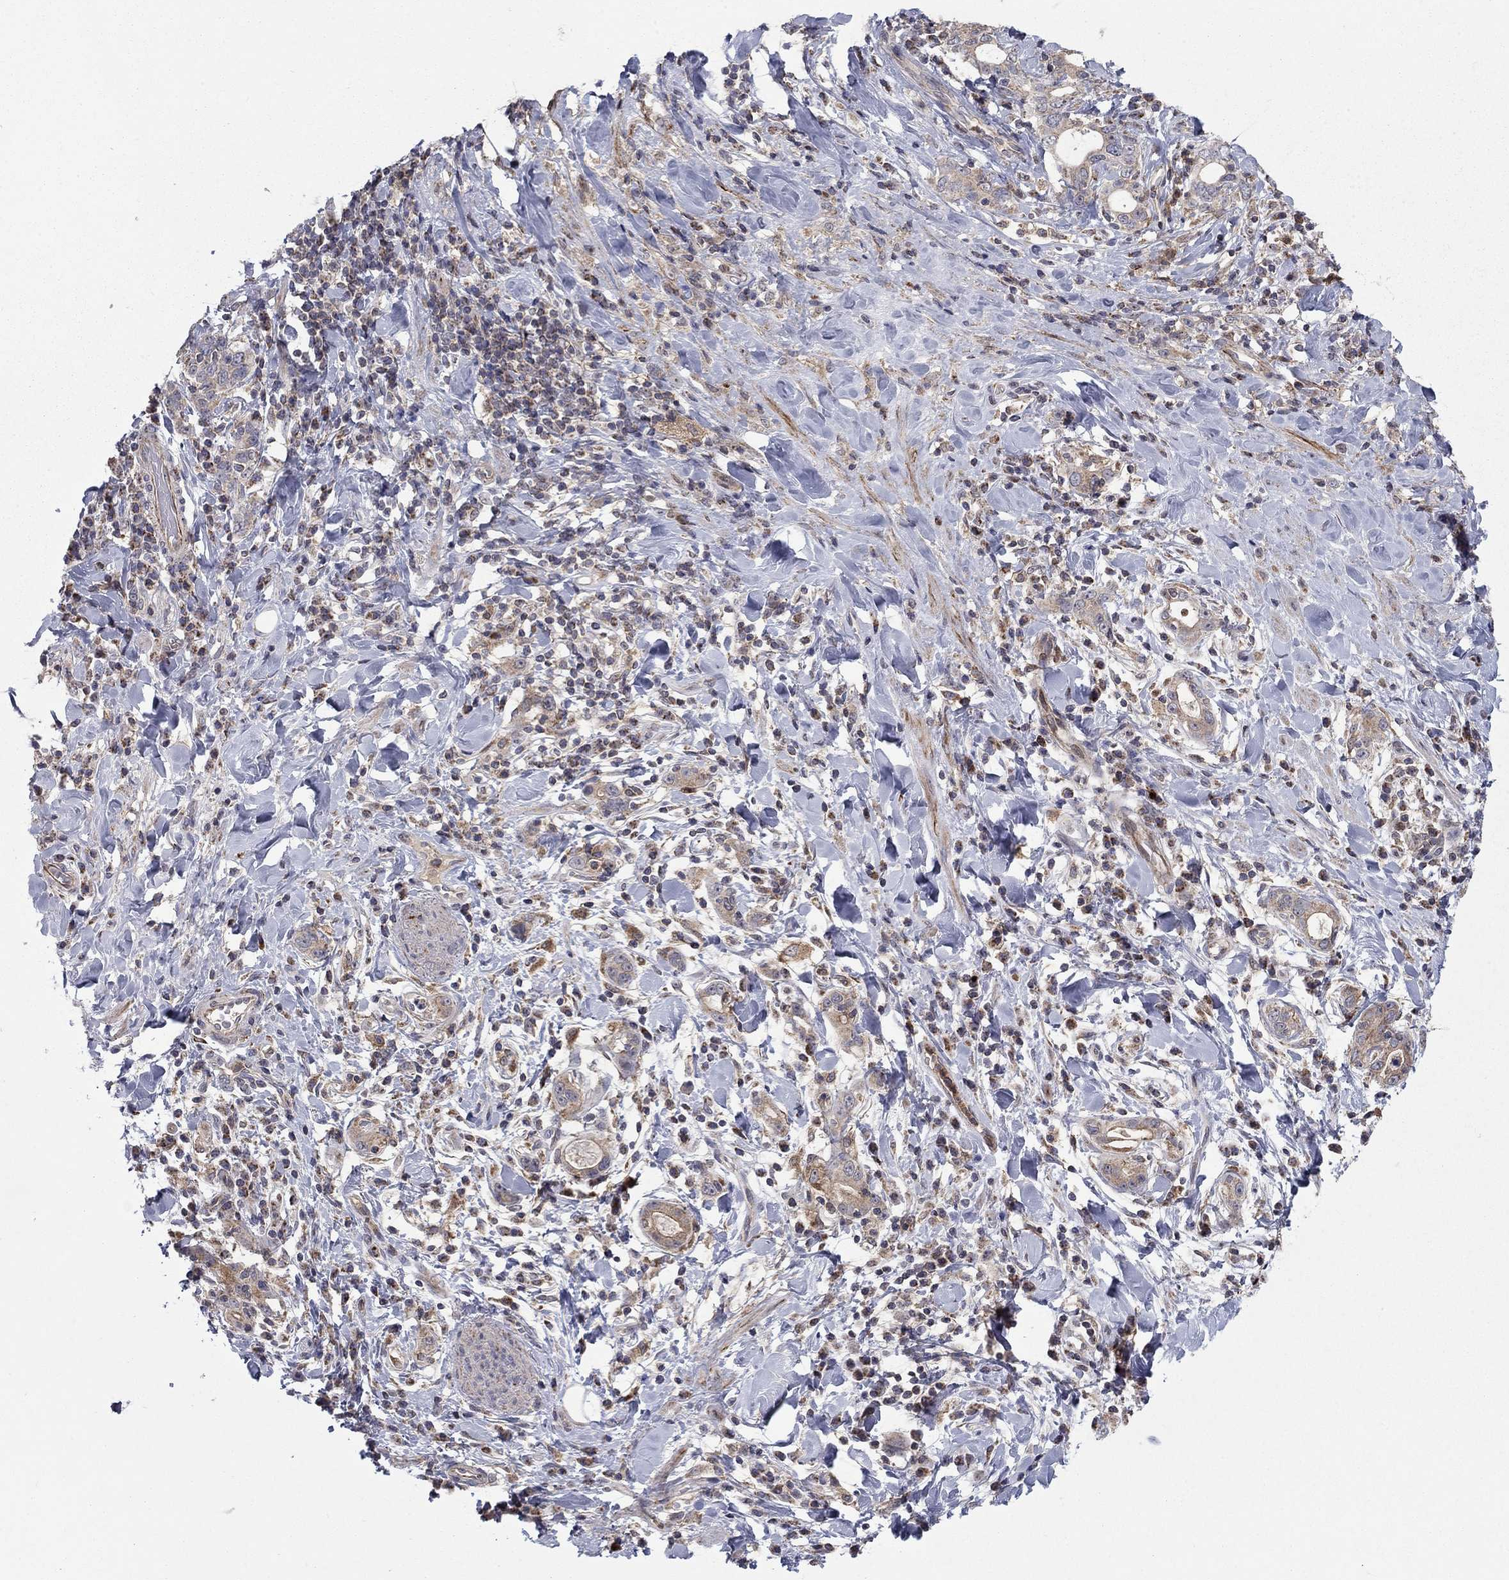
{"staining": {"intensity": "weak", "quantity": "25%-75%", "location": "cytoplasmic/membranous"}, "tissue": "stomach cancer", "cell_type": "Tumor cells", "image_type": "cancer", "snomed": [{"axis": "morphology", "description": "Adenocarcinoma, NOS"}, {"axis": "topography", "description": "Stomach"}], "caption": "Stomach cancer stained for a protein exhibits weak cytoplasmic/membranous positivity in tumor cells.", "gene": "DOP1B", "patient": {"sex": "male", "age": 79}}